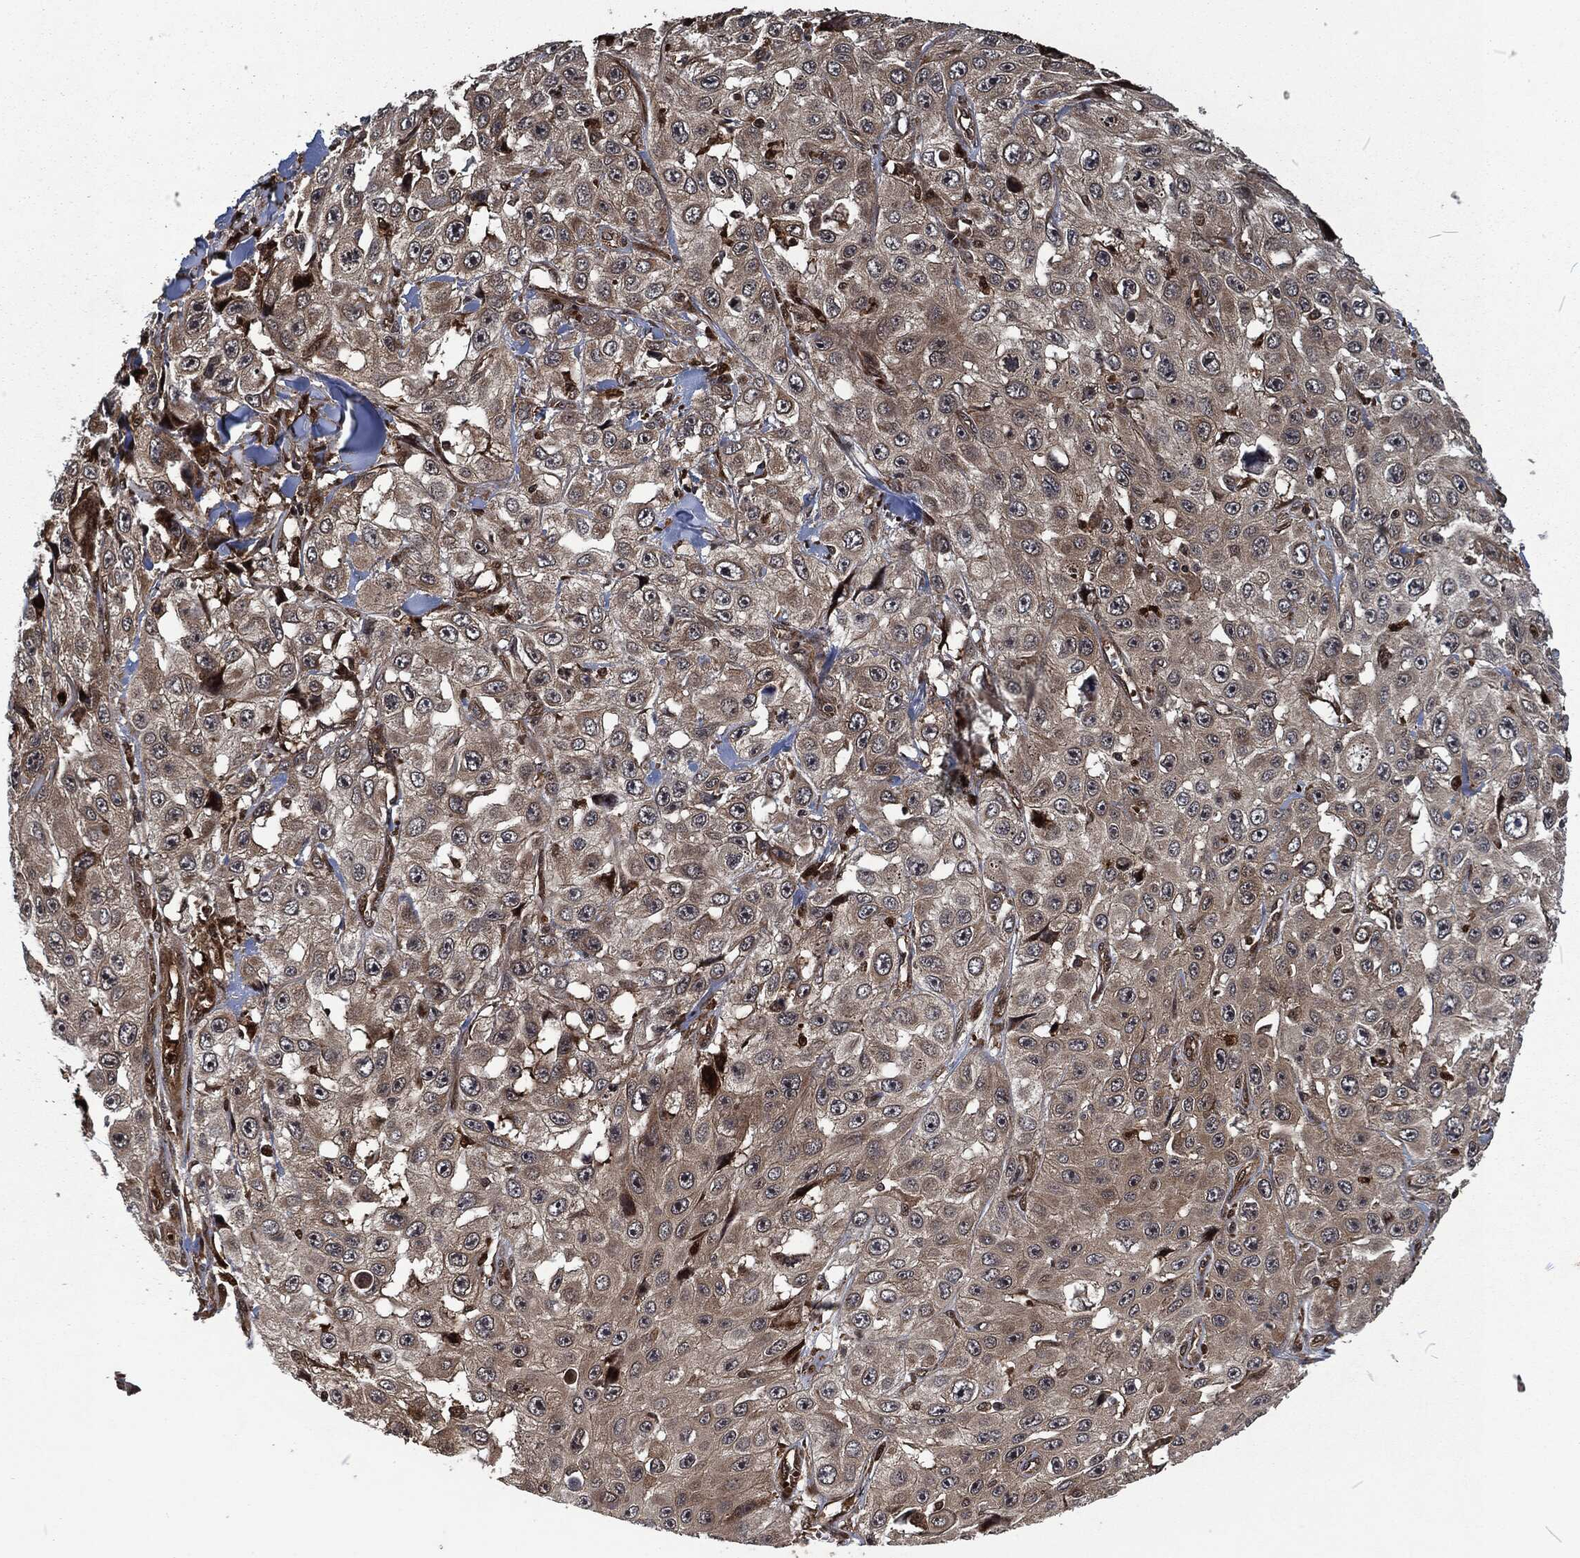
{"staining": {"intensity": "negative", "quantity": "none", "location": "none"}, "tissue": "skin cancer", "cell_type": "Tumor cells", "image_type": "cancer", "snomed": [{"axis": "morphology", "description": "Squamous cell carcinoma, NOS"}, {"axis": "topography", "description": "Skin"}], "caption": "Immunohistochemistry of skin squamous cell carcinoma shows no positivity in tumor cells.", "gene": "CMPK2", "patient": {"sex": "male", "age": 82}}